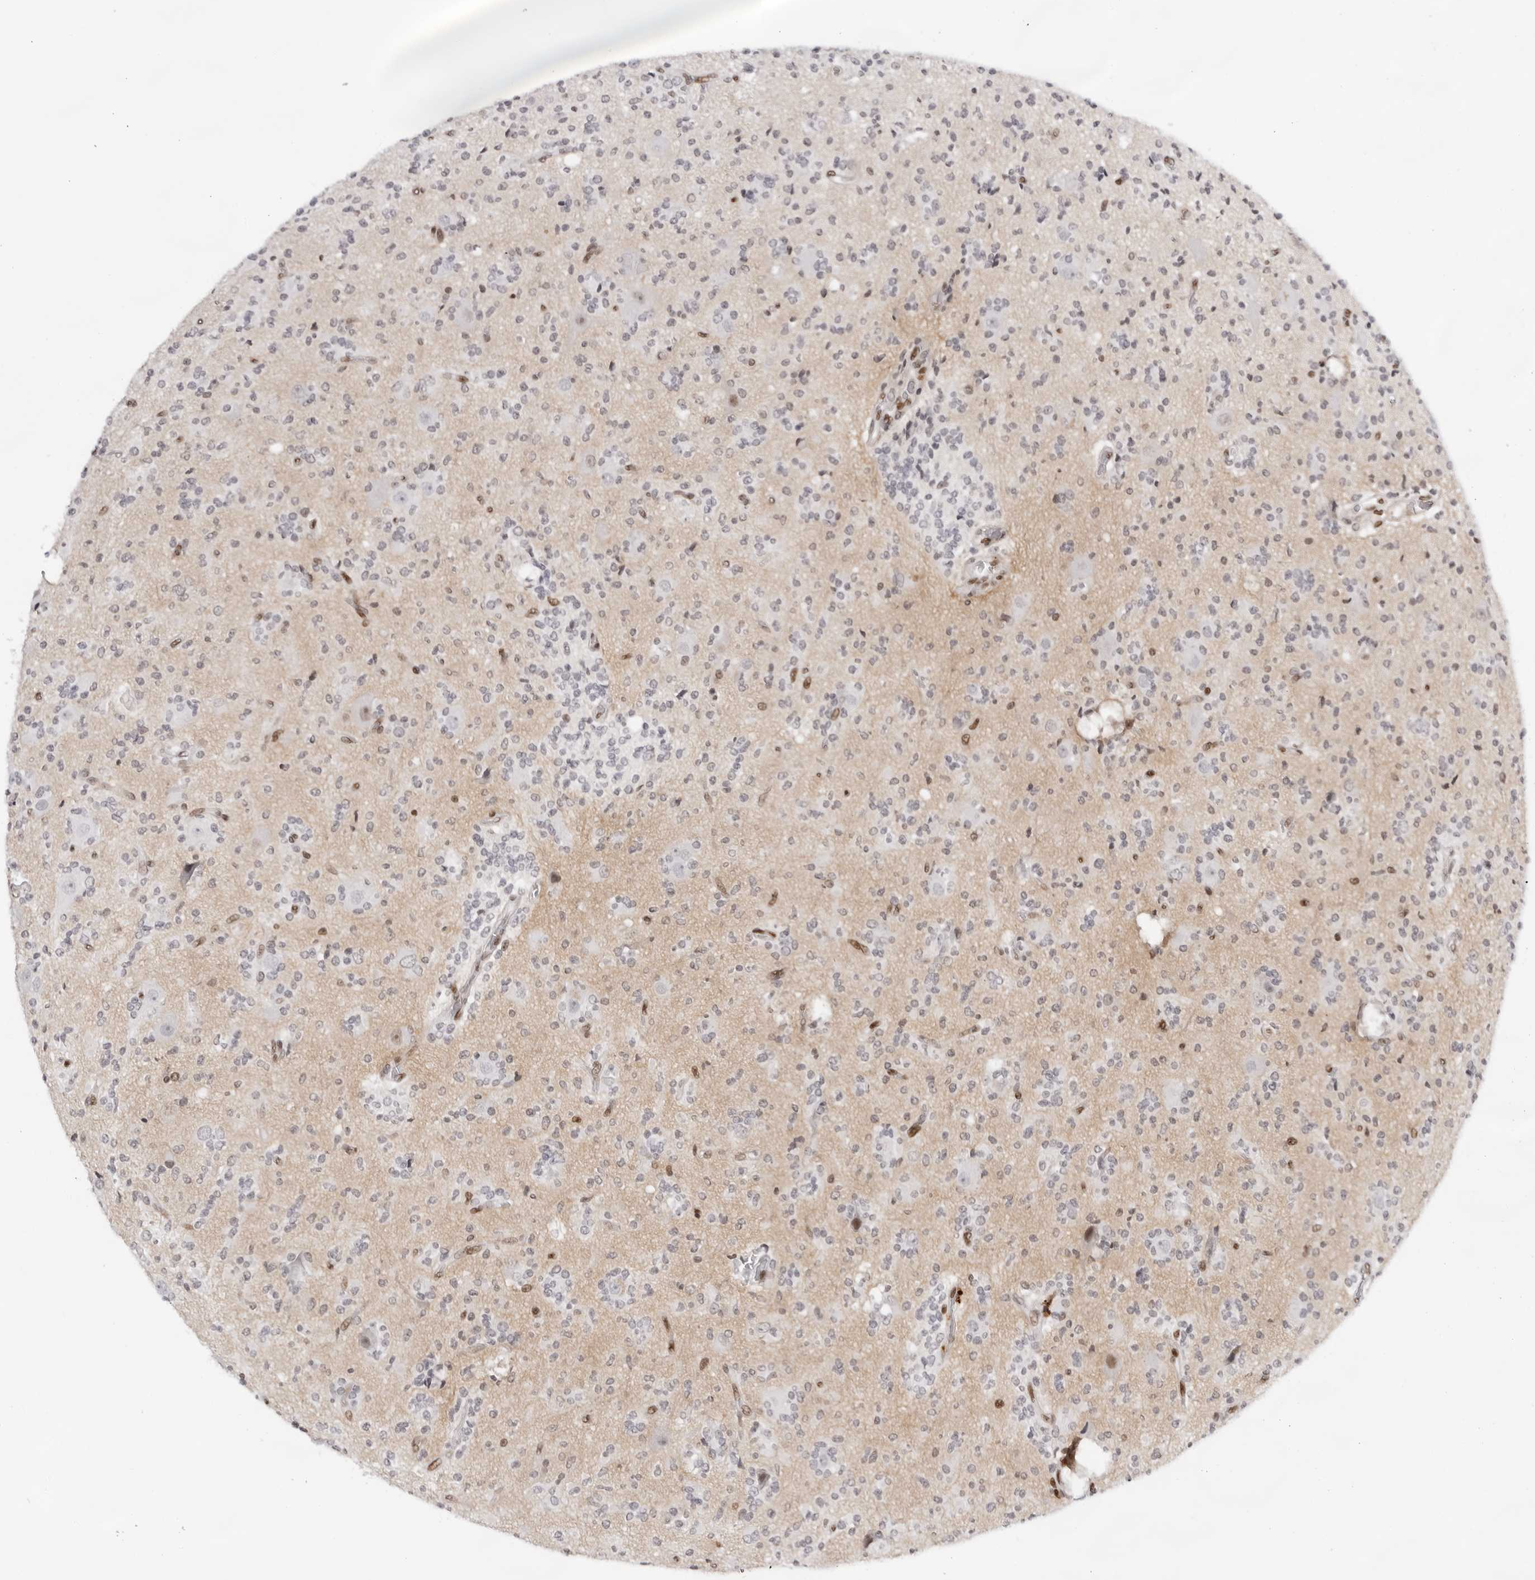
{"staining": {"intensity": "negative", "quantity": "none", "location": "none"}, "tissue": "glioma", "cell_type": "Tumor cells", "image_type": "cancer", "snomed": [{"axis": "morphology", "description": "Glioma, malignant, High grade"}, {"axis": "topography", "description": "Brain"}], "caption": "Malignant glioma (high-grade) was stained to show a protein in brown. There is no significant staining in tumor cells.", "gene": "OGG1", "patient": {"sex": "male", "age": 34}}